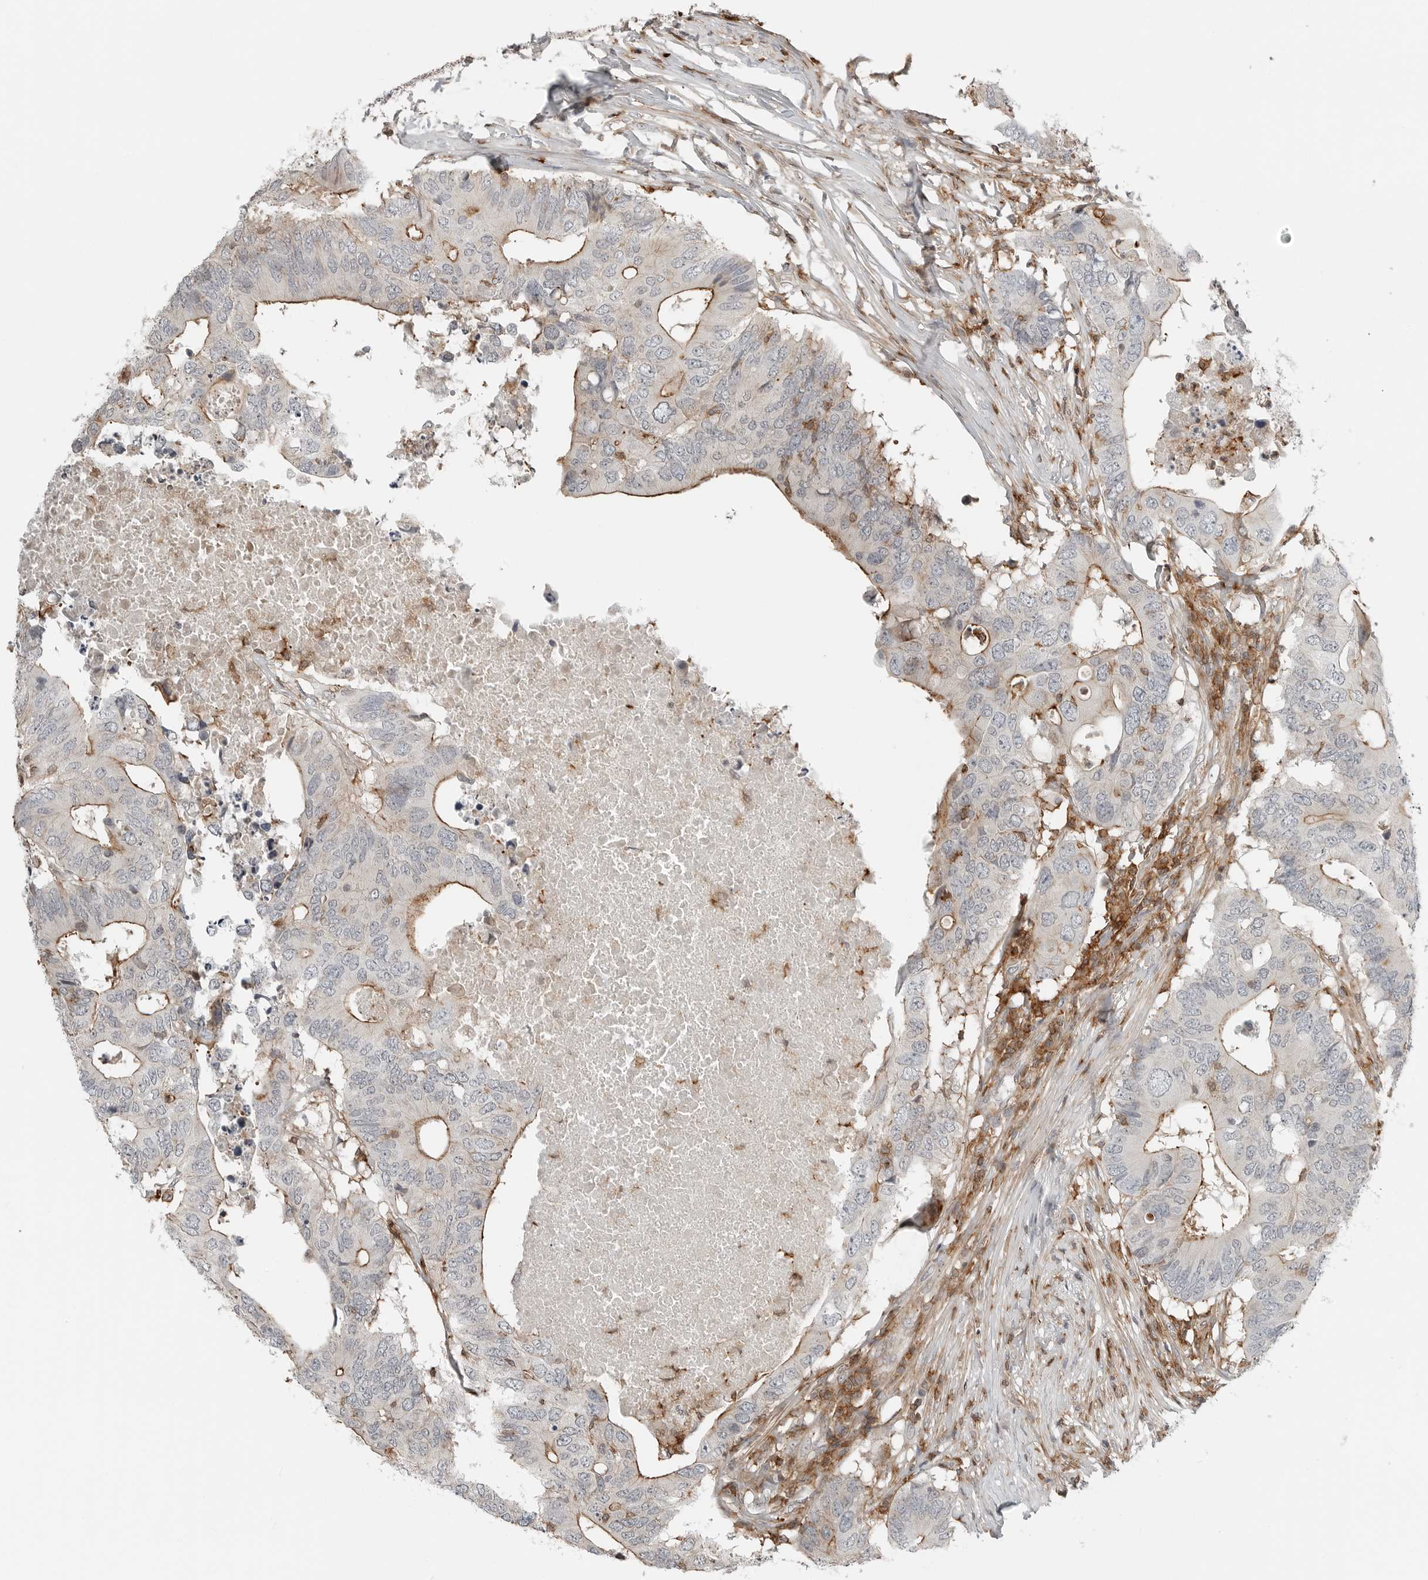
{"staining": {"intensity": "moderate", "quantity": "25%-75%", "location": "cytoplasmic/membranous"}, "tissue": "colorectal cancer", "cell_type": "Tumor cells", "image_type": "cancer", "snomed": [{"axis": "morphology", "description": "Adenocarcinoma, NOS"}, {"axis": "topography", "description": "Colon"}], "caption": "DAB immunohistochemical staining of colorectal cancer (adenocarcinoma) exhibits moderate cytoplasmic/membranous protein positivity in about 25%-75% of tumor cells. The staining is performed using DAB brown chromogen to label protein expression. The nuclei are counter-stained blue using hematoxylin.", "gene": "LEFTY2", "patient": {"sex": "male", "age": 71}}